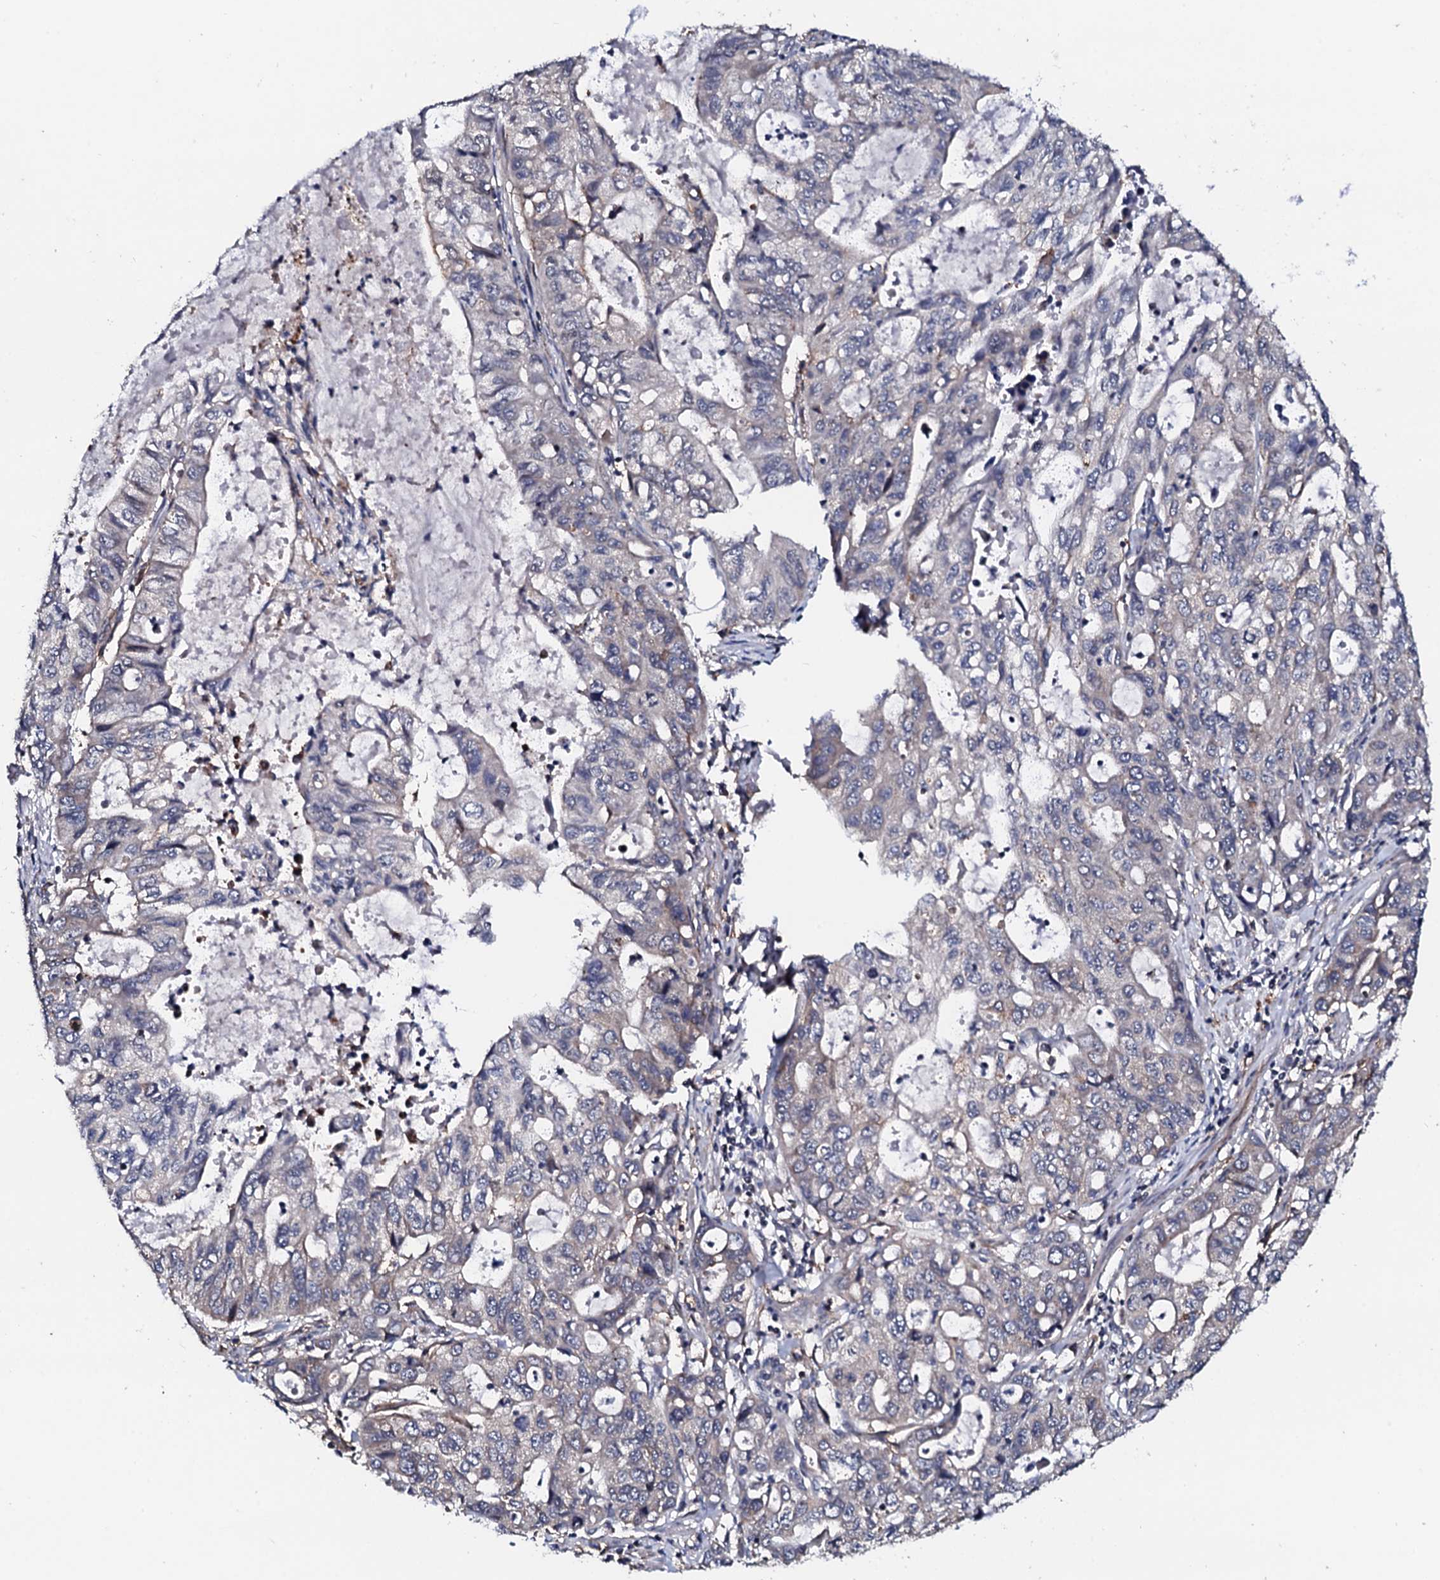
{"staining": {"intensity": "negative", "quantity": "none", "location": "none"}, "tissue": "stomach cancer", "cell_type": "Tumor cells", "image_type": "cancer", "snomed": [{"axis": "morphology", "description": "Adenocarcinoma, NOS"}, {"axis": "topography", "description": "Stomach, upper"}], "caption": "This is an IHC photomicrograph of human adenocarcinoma (stomach). There is no staining in tumor cells.", "gene": "EDC3", "patient": {"sex": "female", "age": 52}}